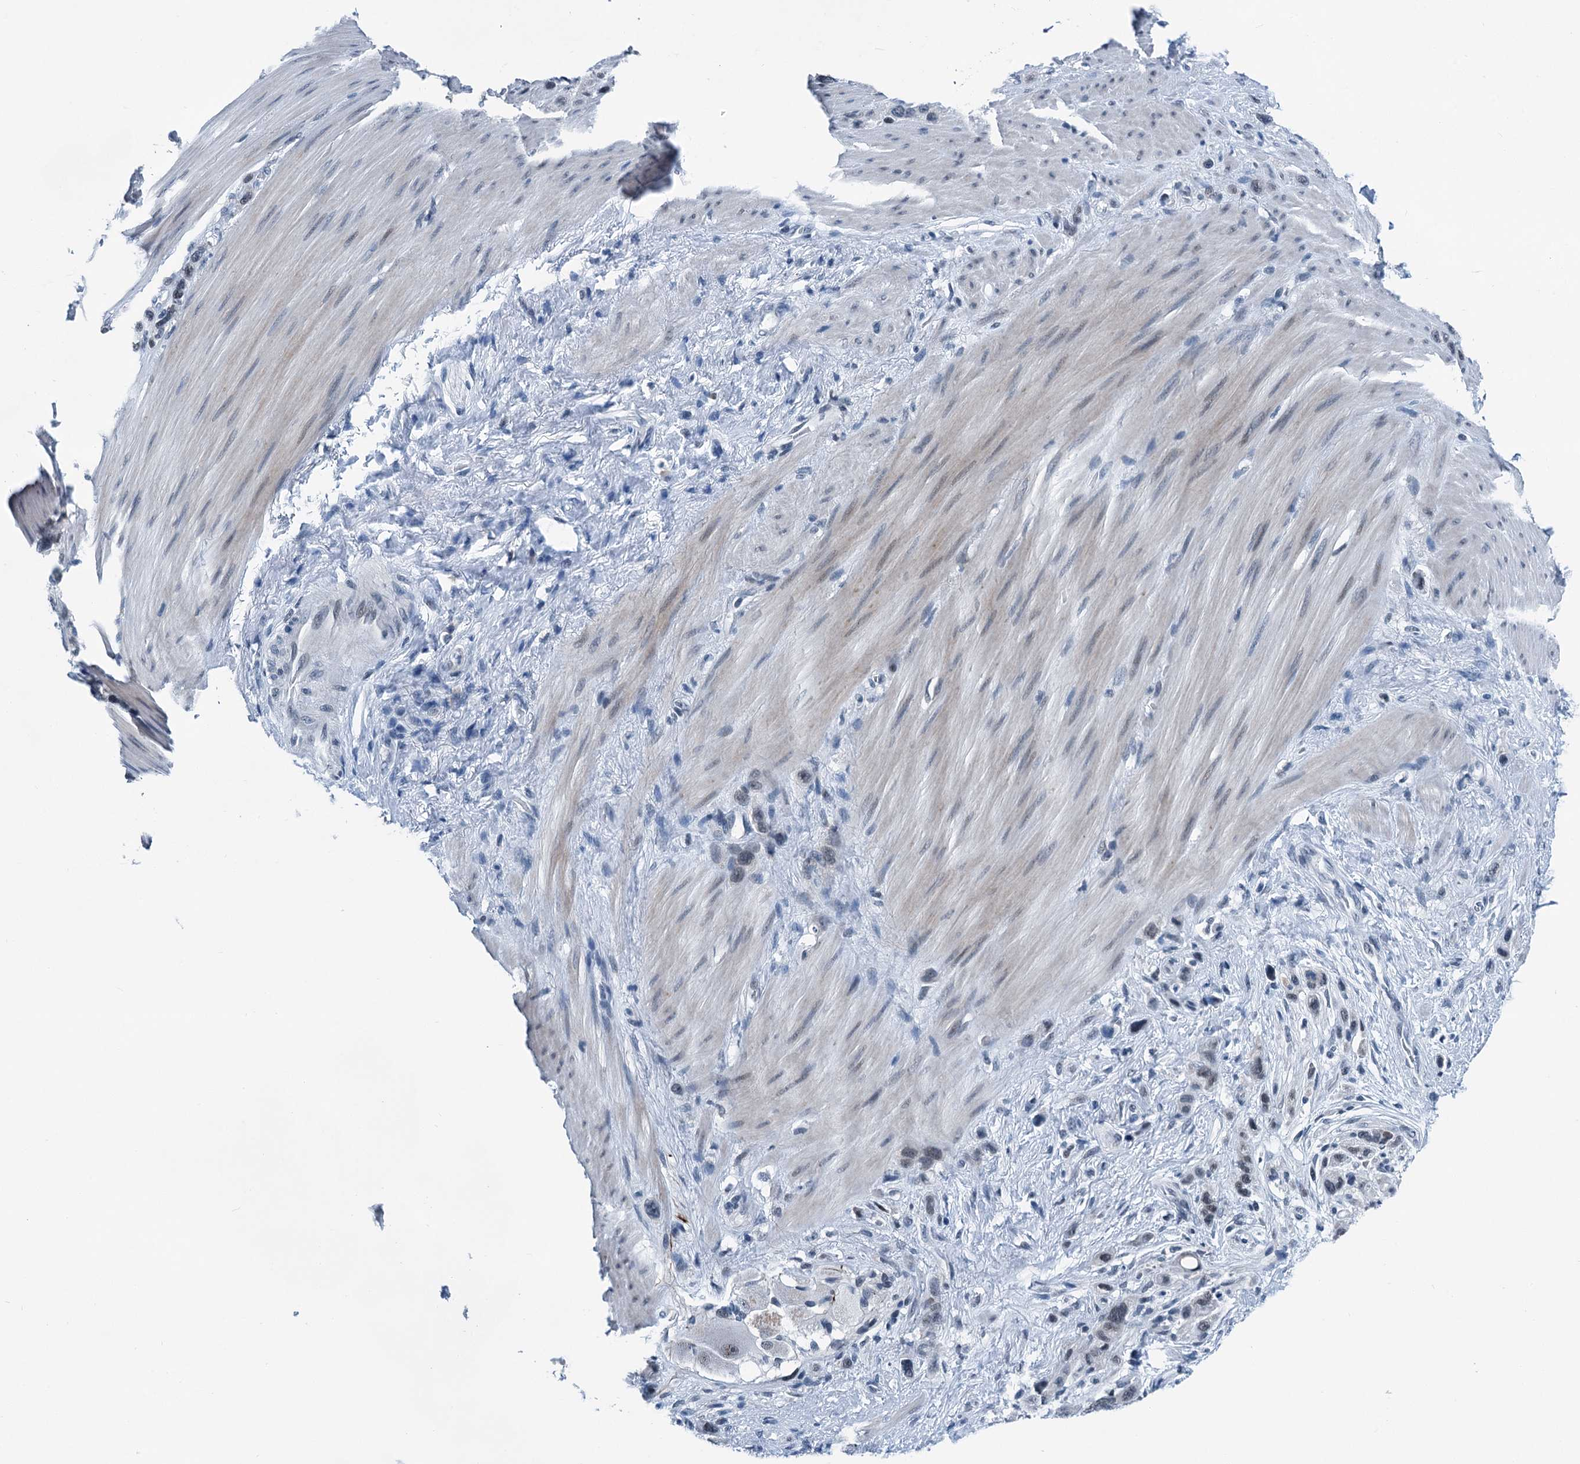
{"staining": {"intensity": "negative", "quantity": "none", "location": "none"}, "tissue": "stomach cancer", "cell_type": "Tumor cells", "image_type": "cancer", "snomed": [{"axis": "morphology", "description": "Adenocarcinoma, NOS"}, {"axis": "morphology", "description": "Adenocarcinoma, High grade"}, {"axis": "topography", "description": "Stomach, upper"}, {"axis": "topography", "description": "Stomach, lower"}], "caption": "Tumor cells are negative for brown protein staining in stomach cancer (adenocarcinoma).", "gene": "TRPT1", "patient": {"sex": "female", "age": 65}}